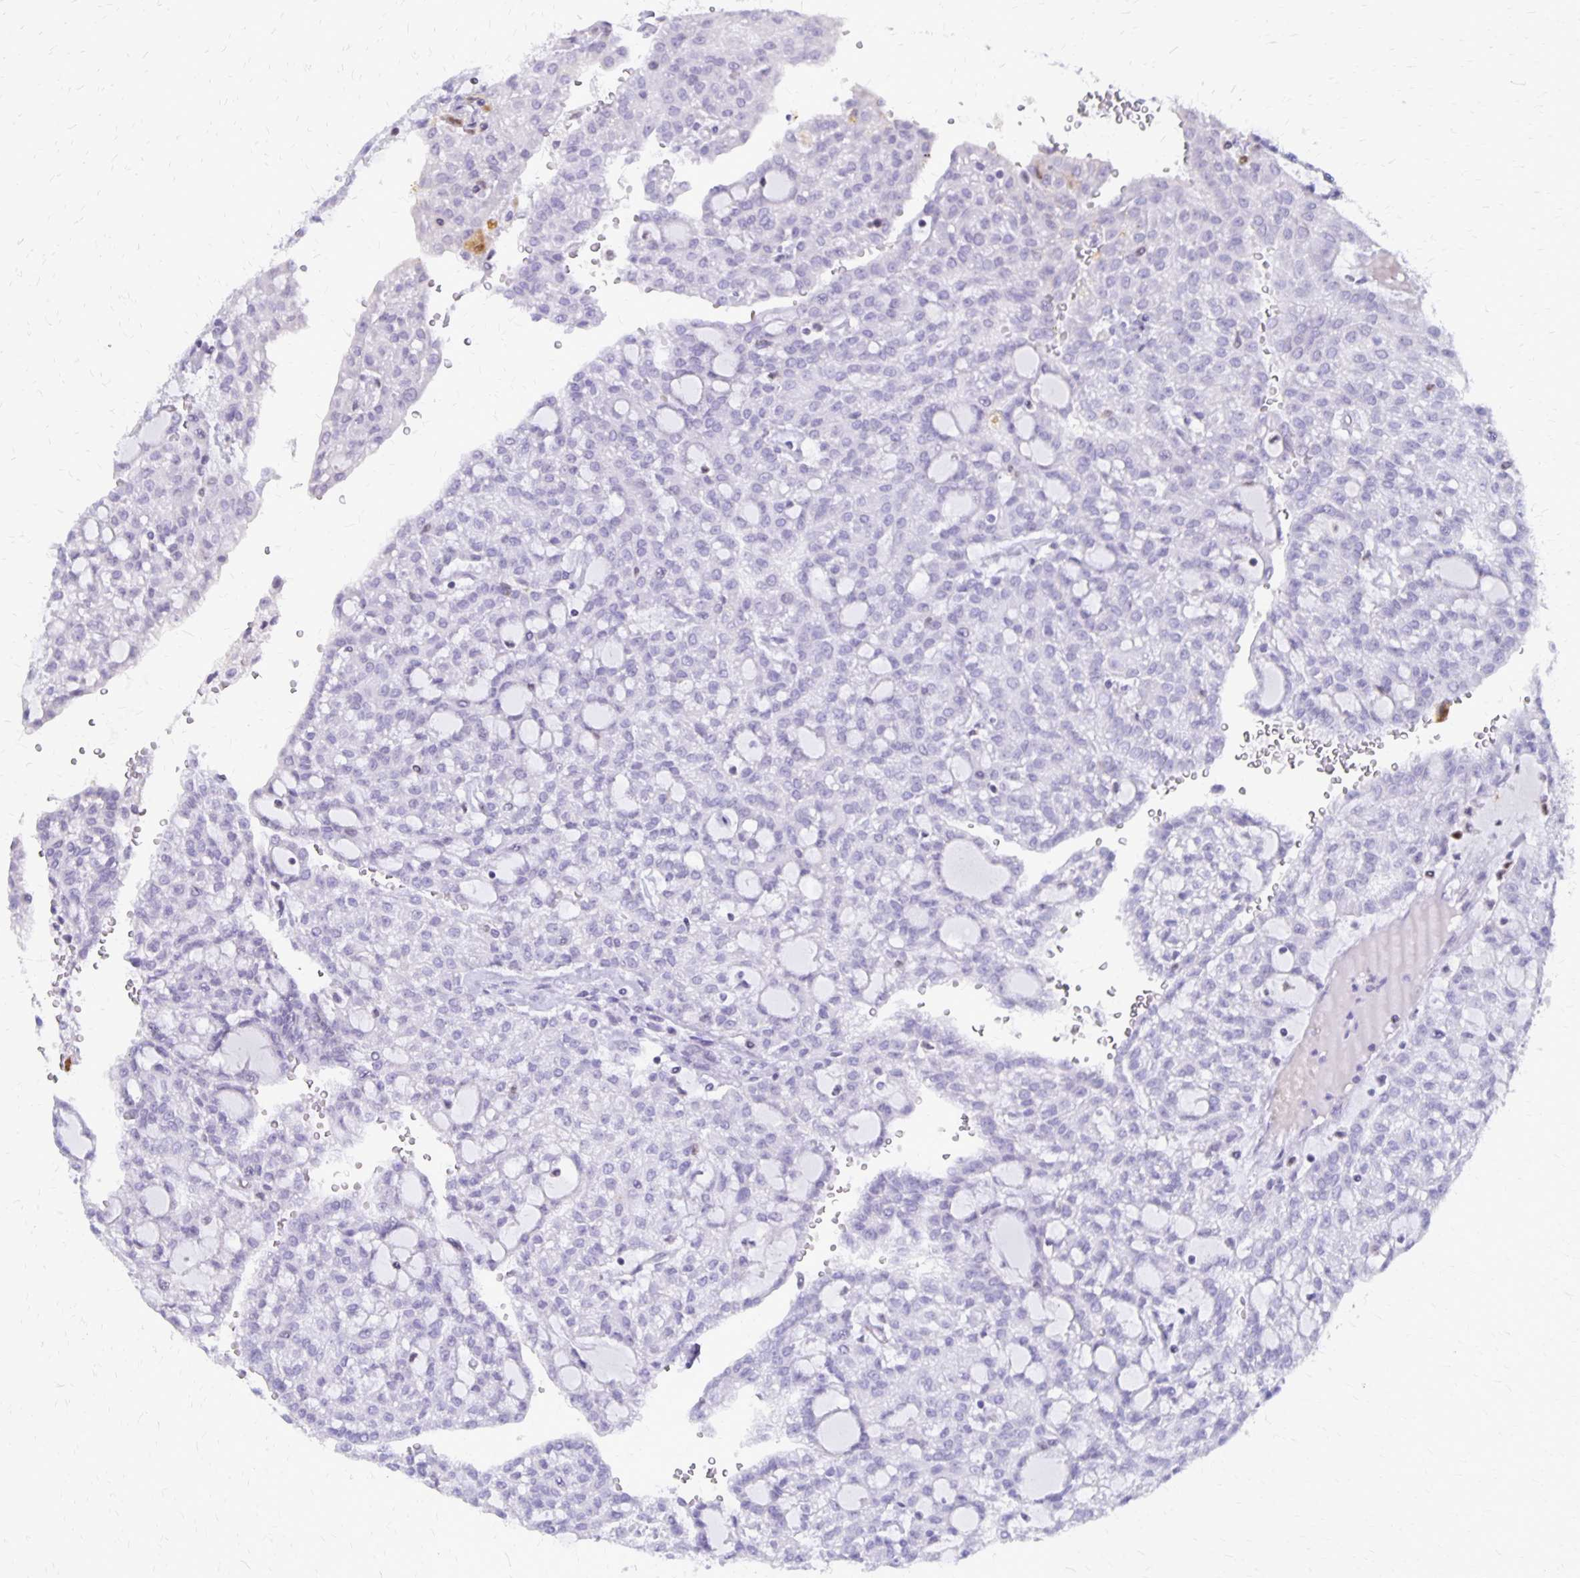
{"staining": {"intensity": "negative", "quantity": "none", "location": "none"}, "tissue": "renal cancer", "cell_type": "Tumor cells", "image_type": "cancer", "snomed": [{"axis": "morphology", "description": "Adenocarcinoma, NOS"}, {"axis": "topography", "description": "Kidney"}], "caption": "A histopathology image of renal cancer (adenocarcinoma) stained for a protein exhibits no brown staining in tumor cells.", "gene": "DCK", "patient": {"sex": "male", "age": 63}}